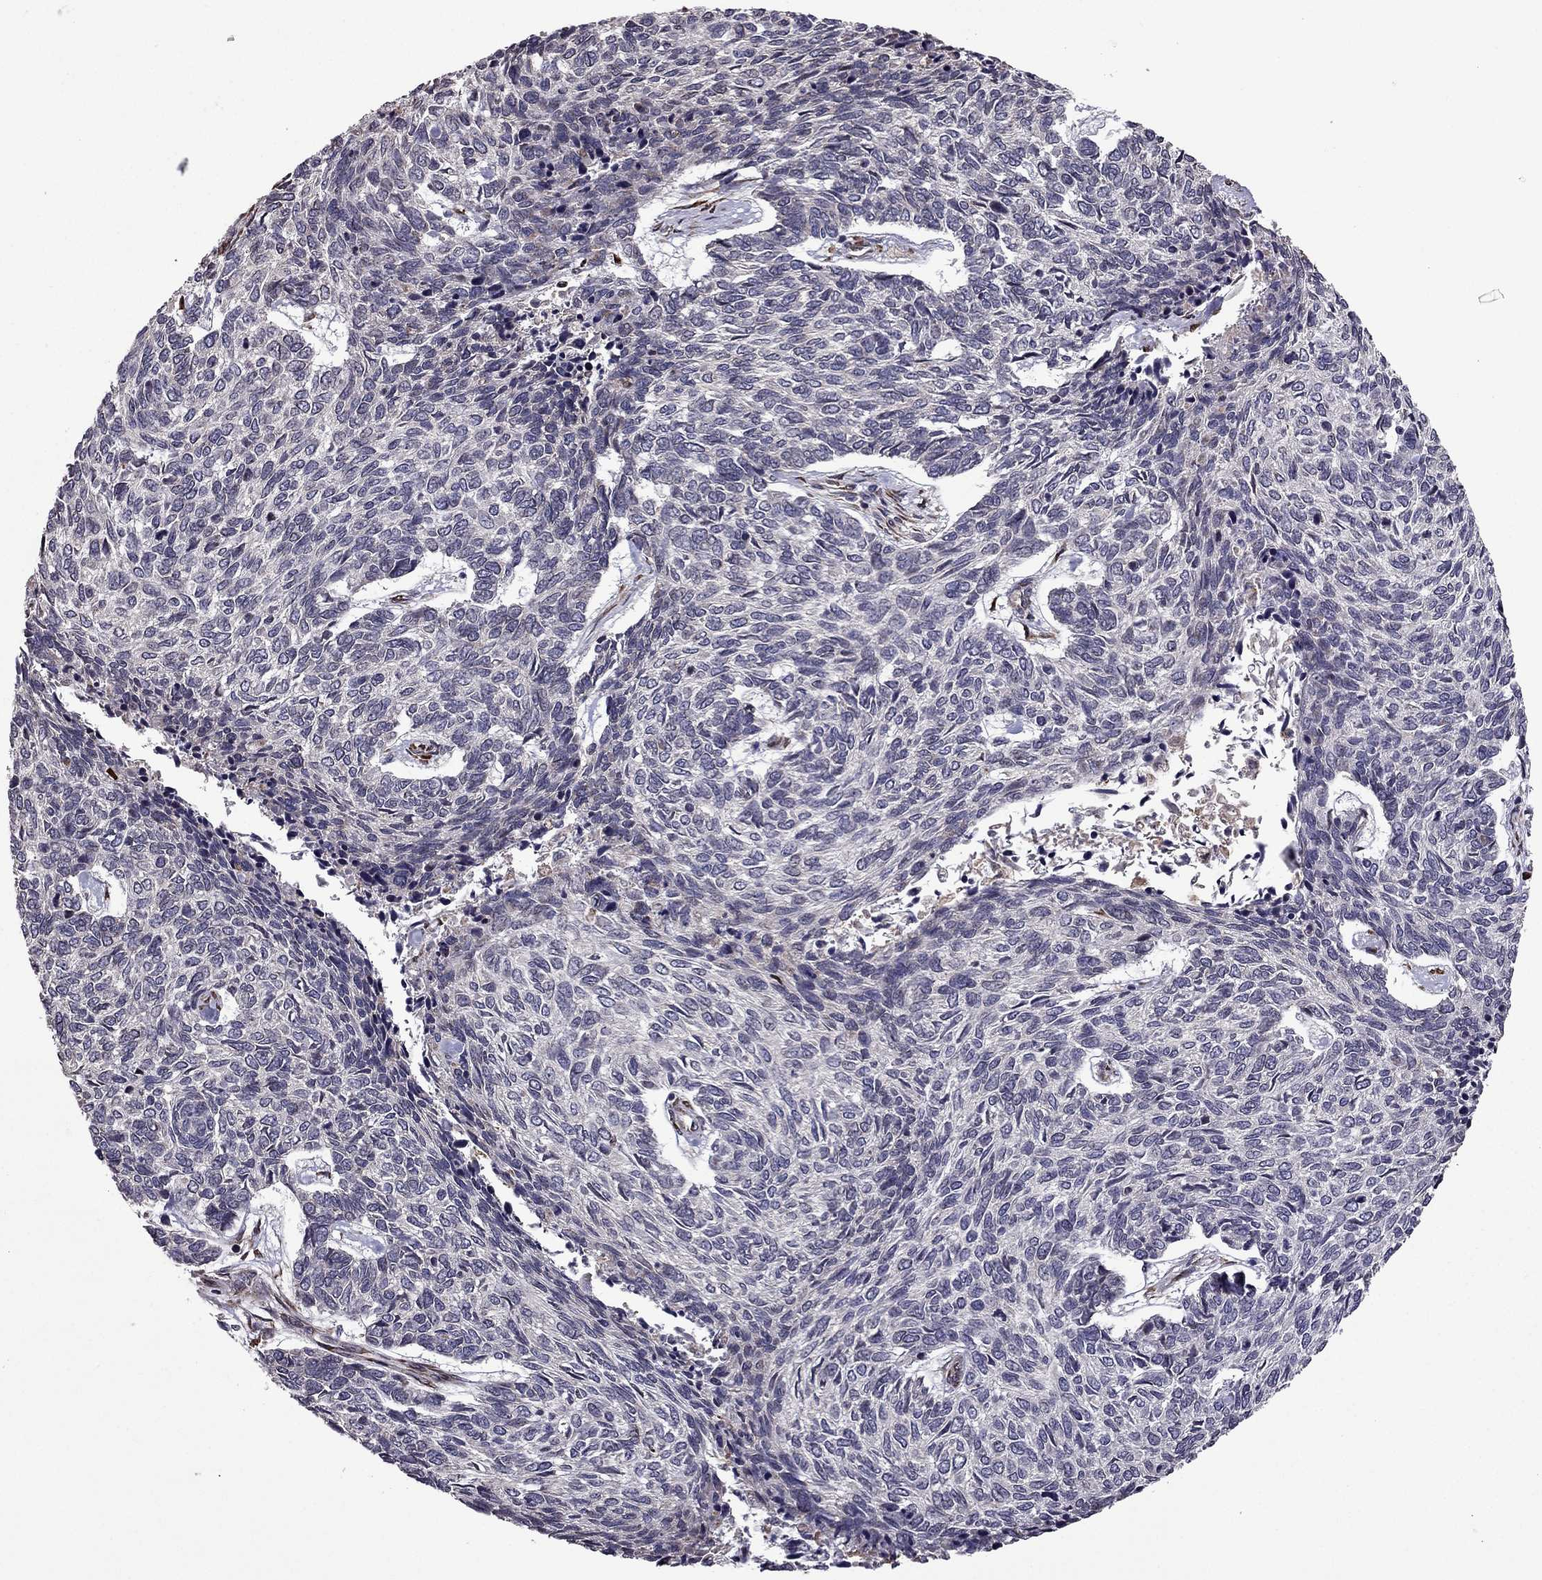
{"staining": {"intensity": "negative", "quantity": "none", "location": "none"}, "tissue": "skin cancer", "cell_type": "Tumor cells", "image_type": "cancer", "snomed": [{"axis": "morphology", "description": "Basal cell carcinoma"}, {"axis": "topography", "description": "Skin"}], "caption": "Tumor cells are negative for brown protein staining in basal cell carcinoma (skin).", "gene": "IKBIP", "patient": {"sex": "female", "age": 65}}